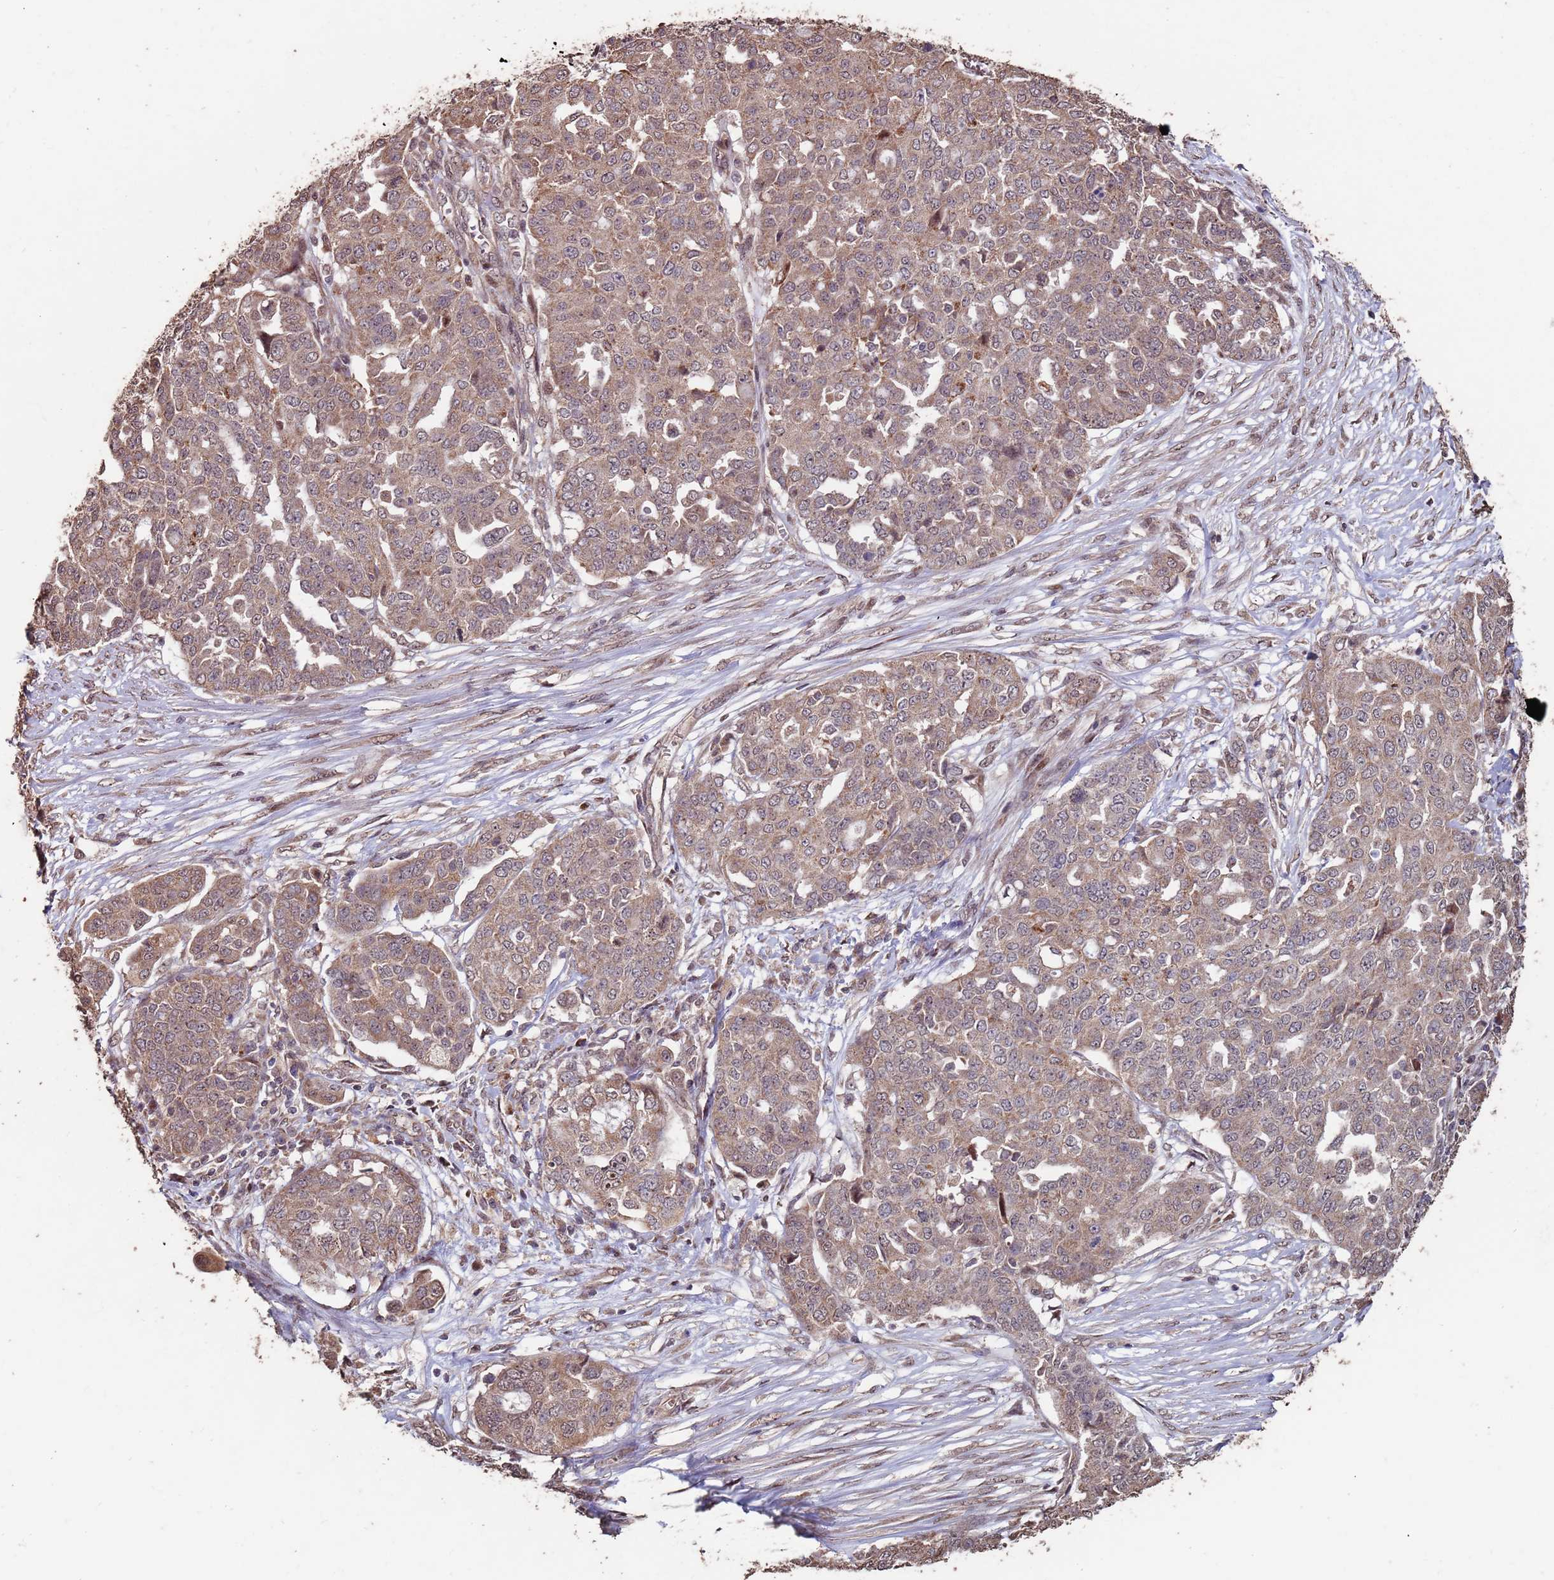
{"staining": {"intensity": "weak", "quantity": ">75%", "location": "cytoplasmic/membranous"}, "tissue": "ovarian cancer", "cell_type": "Tumor cells", "image_type": "cancer", "snomed": [{"axis": "morphology", "description": "Cystadenocarcinoma, serous, NOS"}, {"axis": "topography", "description": "Soft tissue"}, {"axis": "topography", "description": "Ovary"}], "caption": "The micrograph shows staining of serous cystadenocarcinoma (ovarian), revealing weak cytoplasmic/membranous protein expression (brown color) within tumor cells.", "gene": "PRR7", "patient": {"sex": "female", "age": 57}}